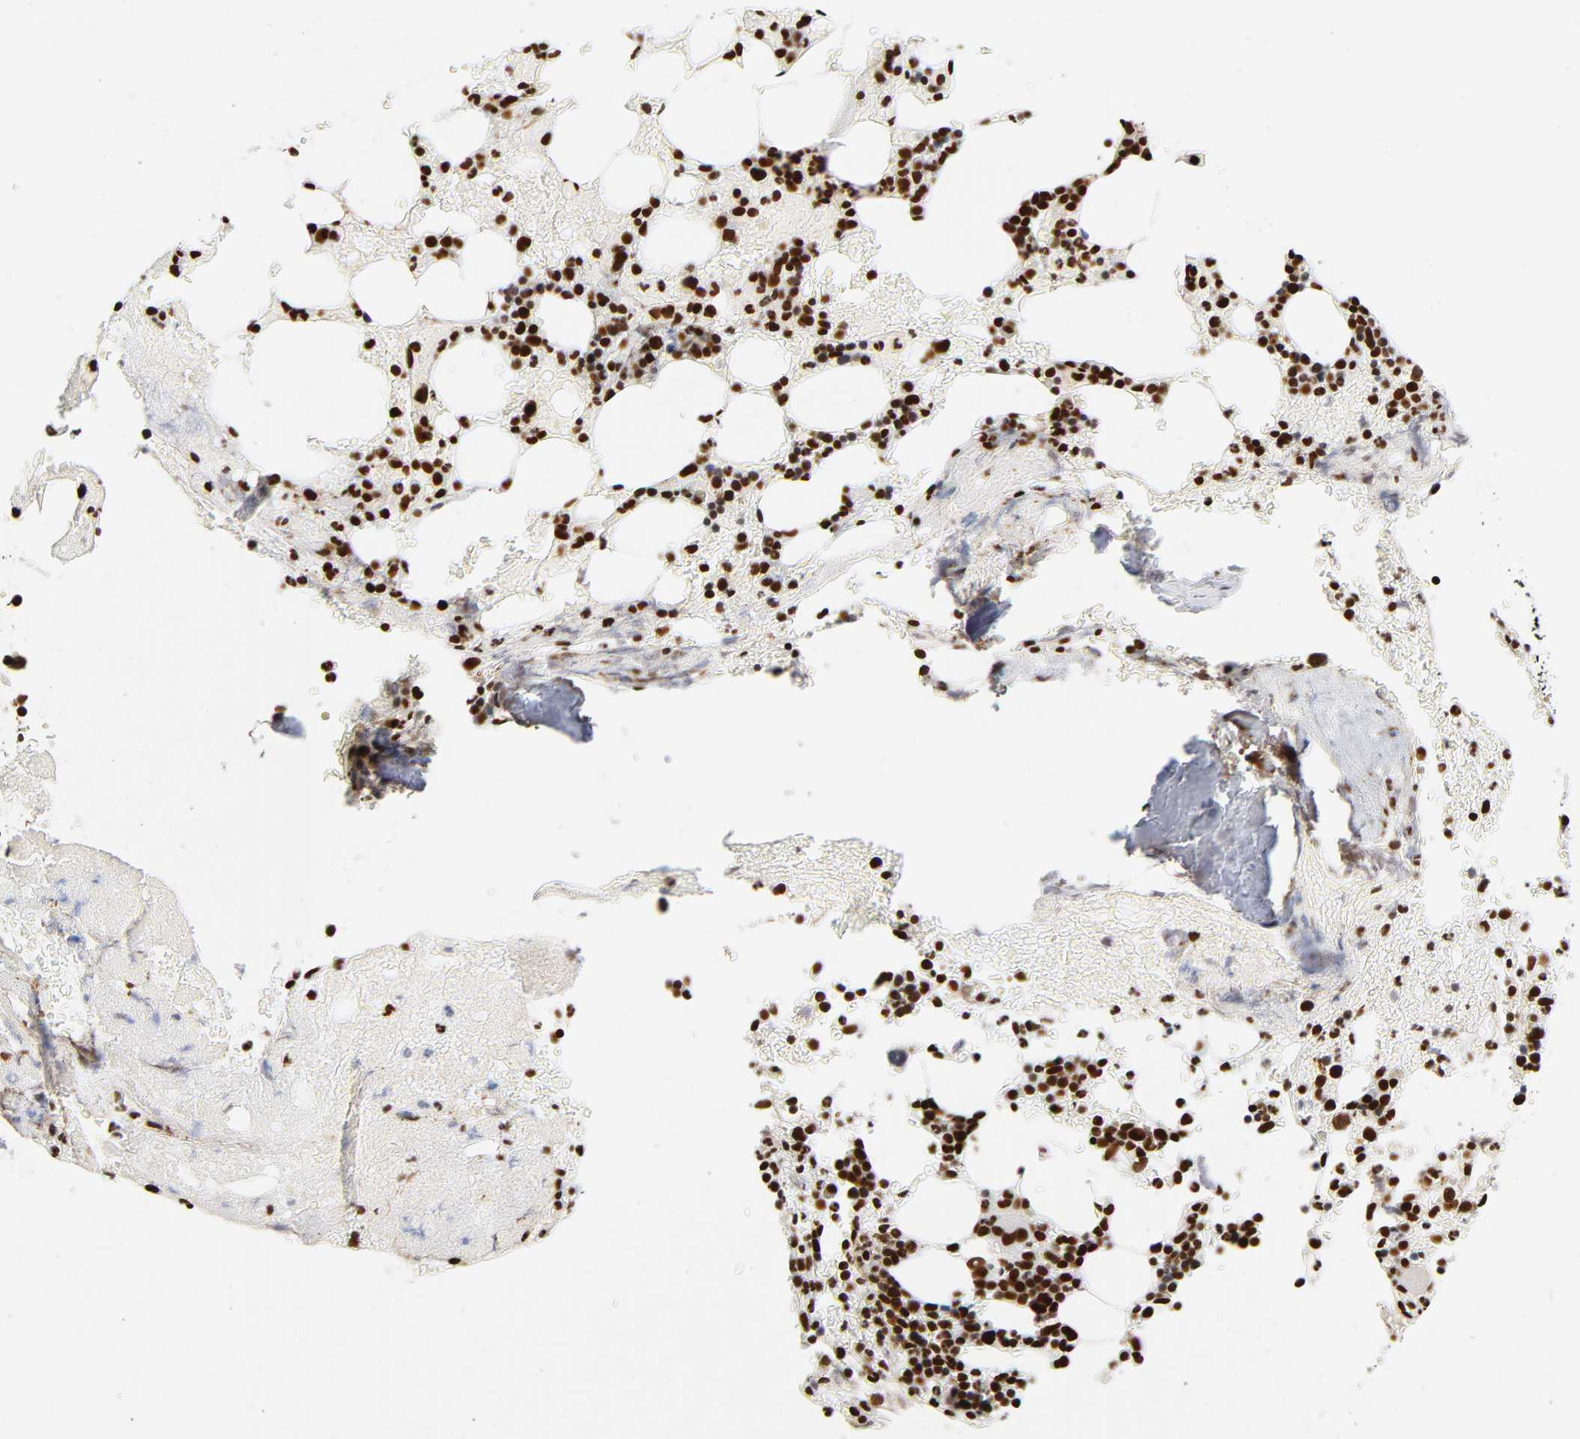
{"staining": {"intensity": "strong", "quantity": ">75%", "location": "nuclear"}, "tissue": "bone marrow", "cell_type": "Hematopoietic cells", "image_type": "normal", "snomed": [{"axis": "morphology", "description": "Normal tissue, NOS"}, {"axis": "topography", "description": "Bone marrow"}], "caption": "This is an image of immunohistochemistry staining of benign bone marrow, which shows strong expression in the nuclear of hematopoietic cells.", "gene": "XRCC6", "patient": {"sex": "female", "age": 73}}